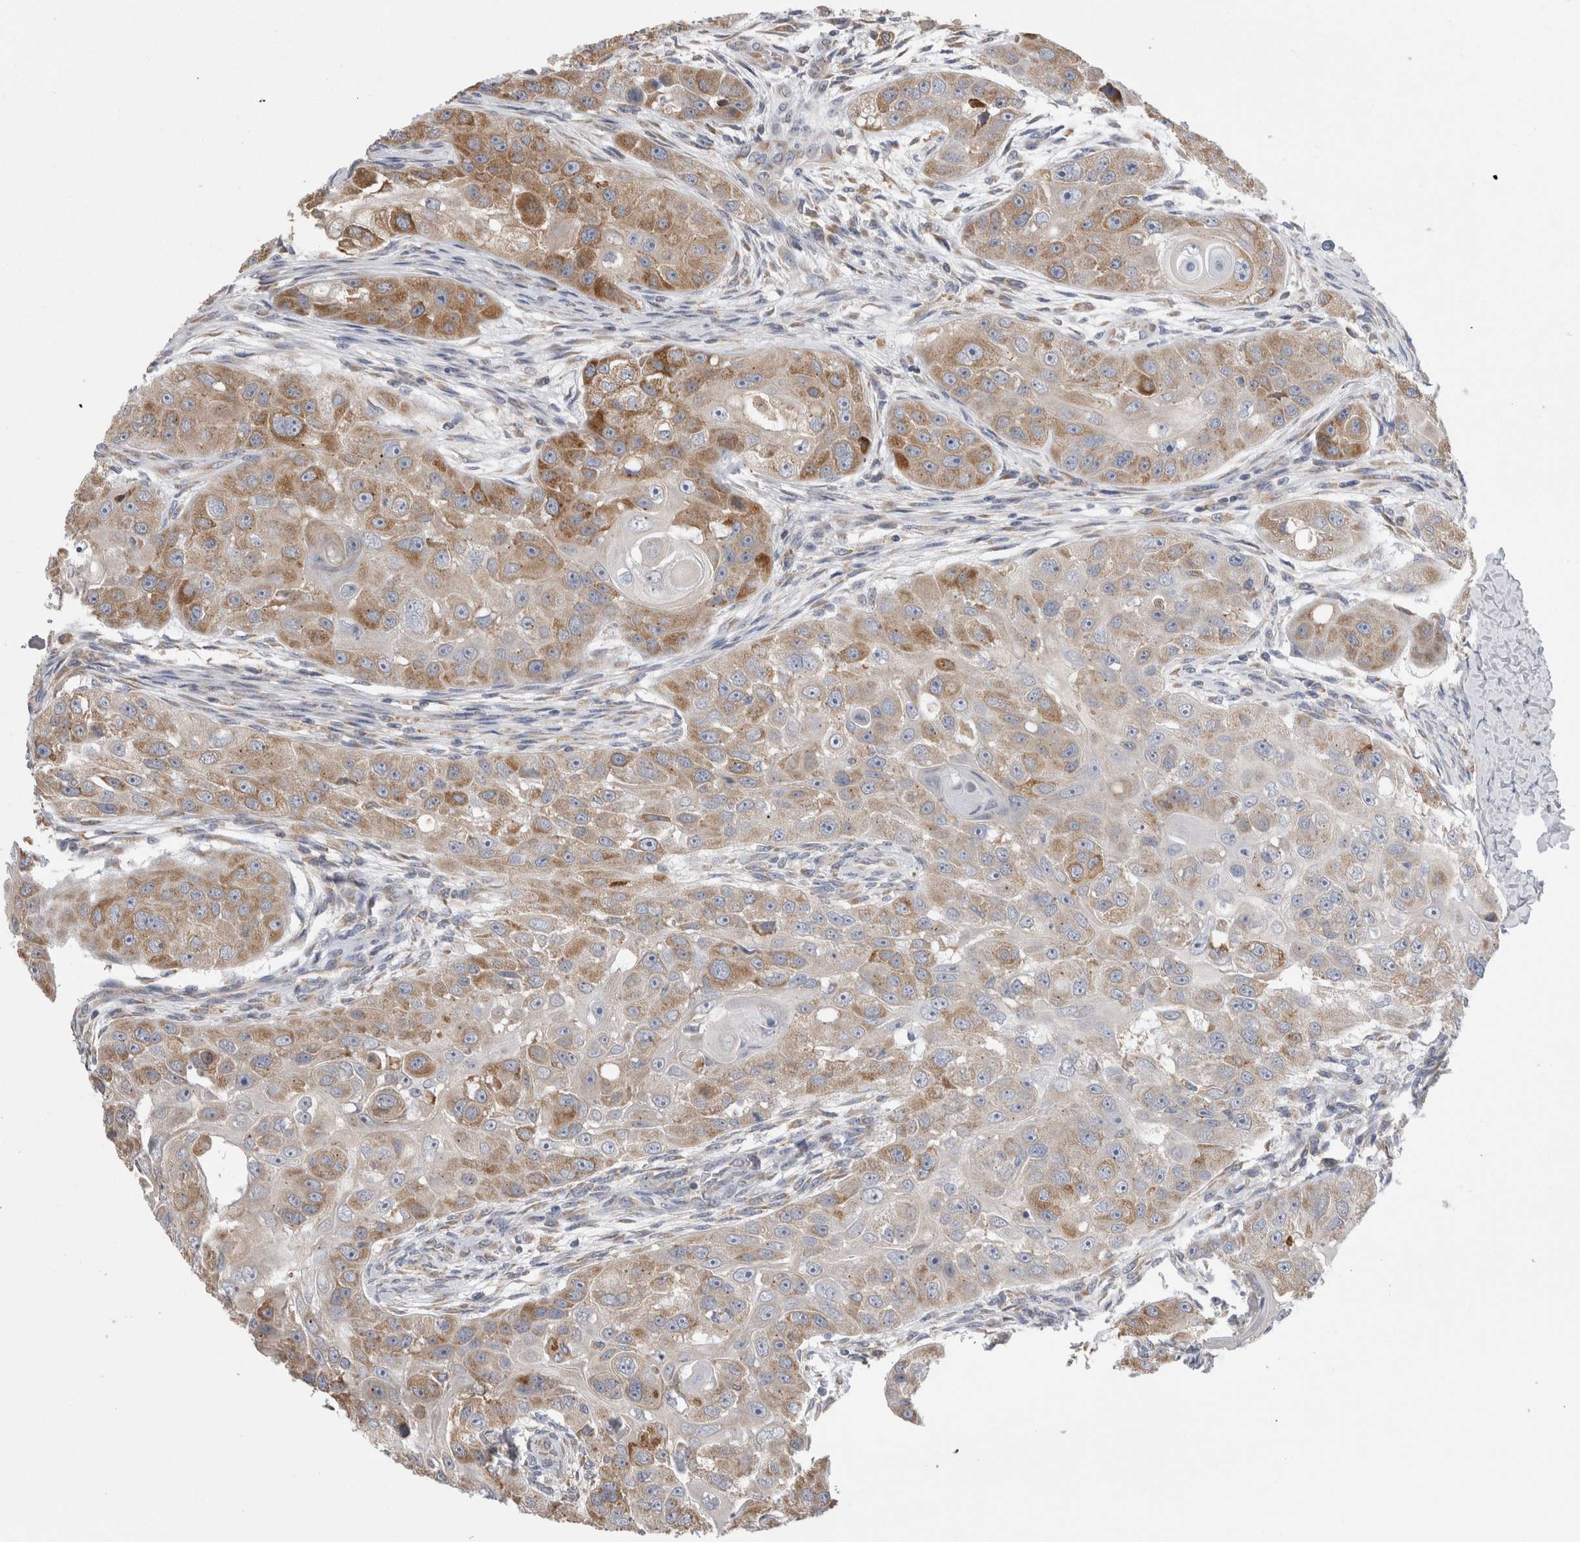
{"staining": {"intensity": "moderate", "quantity": "<25%", "location": "cytoplasmic/membranous"}, "tissue": "head and neck cancer", "cell_type": "Tumor cells", "image_type": "cancer", "snomed": [{"axis": "morphology", "description": "Normal tissue, NOS"}, {"axis": "morphology", "description": "Squamous cell carcinoma, NOS"}, {"axis": "topography", "description": "Skeletal muscle"}, {"axis": "topography", "description": "Head-Neck"}], "caption": "Protein analysis of squamous cell carcinoma (head and neck) tissue displays moderate cytoplasmic/membranous positivity in about <25% of tumor cells. The protein of interest is stained brown, and the nuclei are stained in blue (DAB IHC with brightfield microscopy, high magnification).", "gene": "ZNF341", "patient": {"sex": "male", "age": 51}}